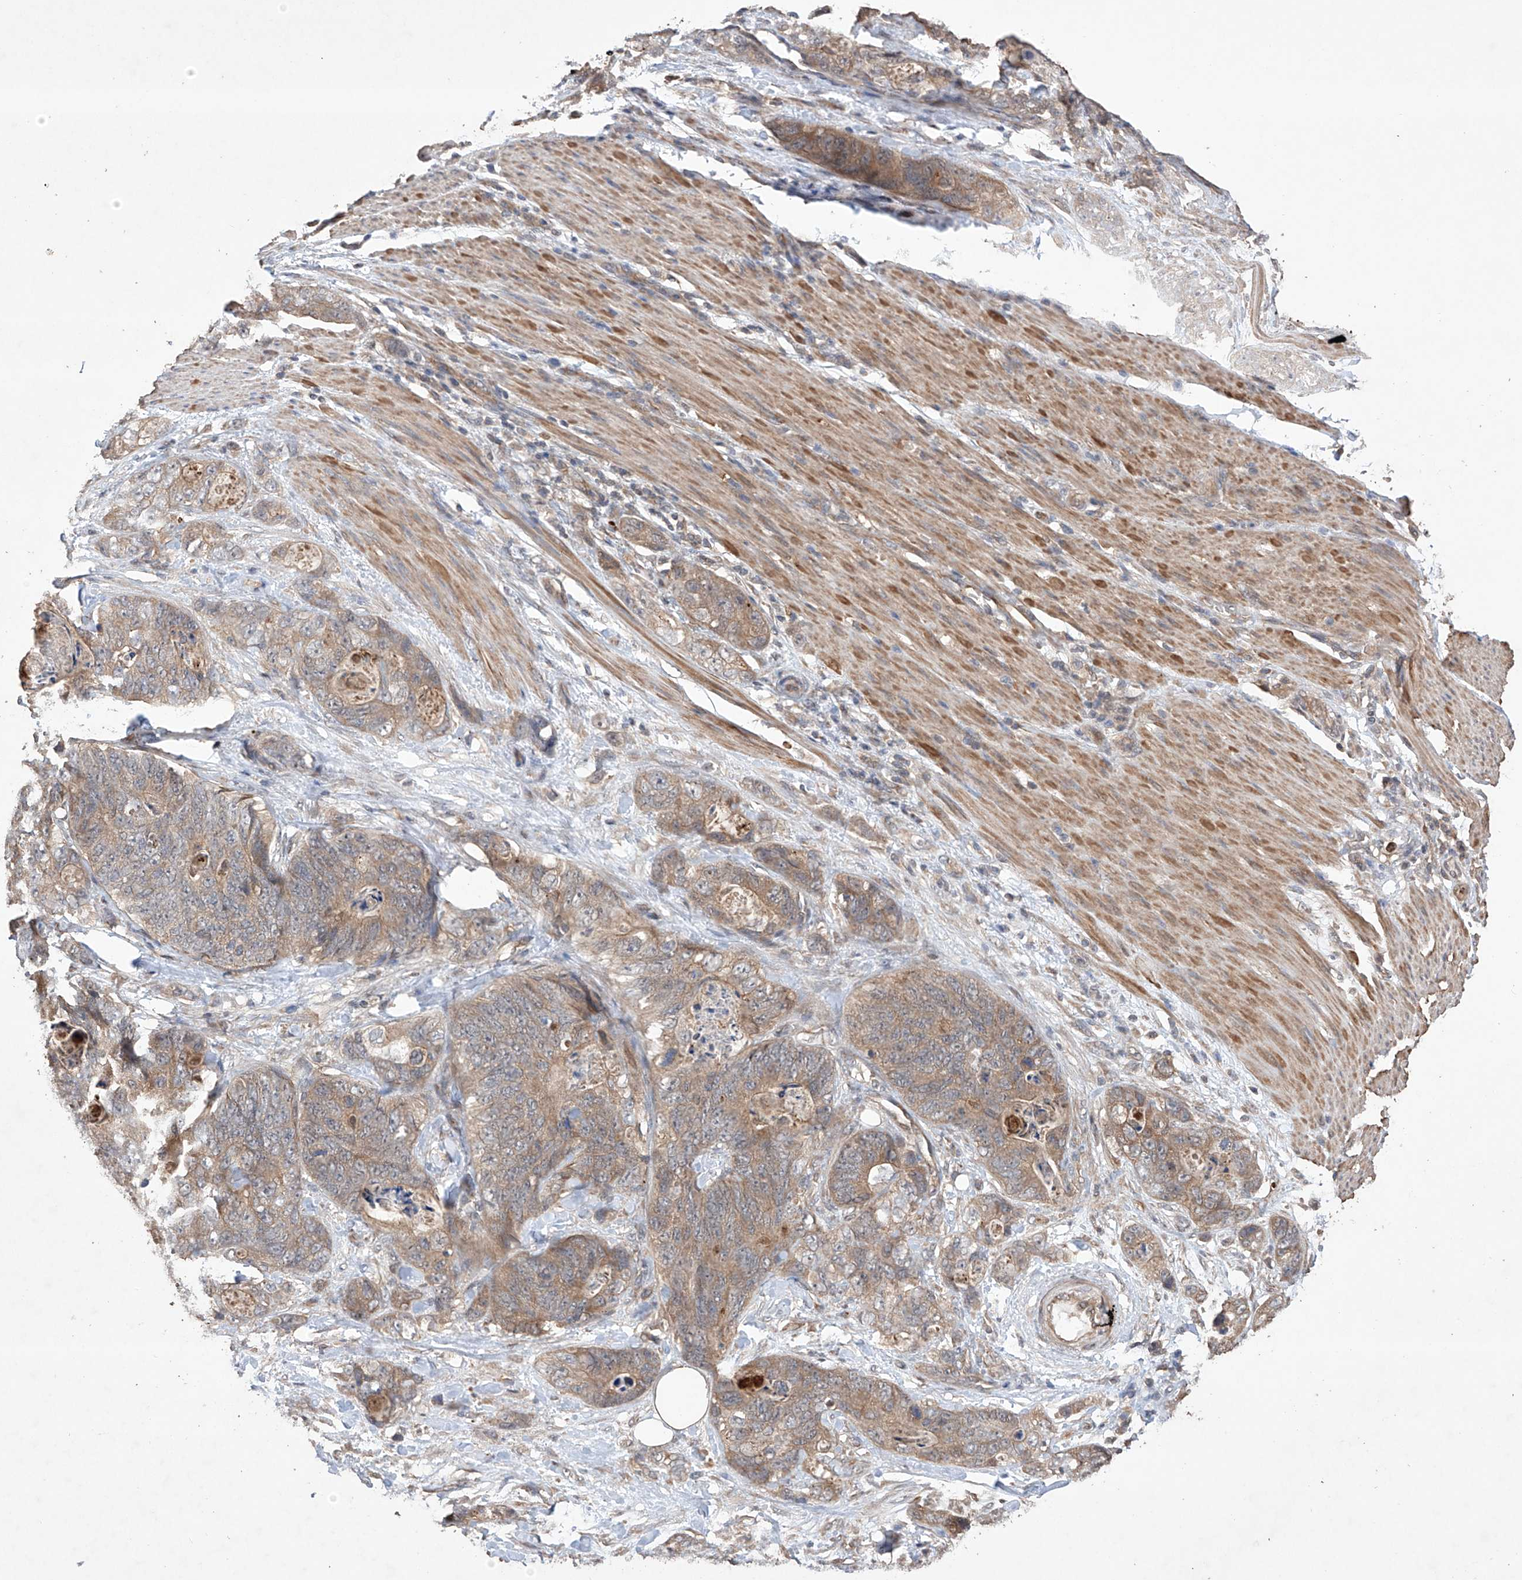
{"staining": {"intensity": "moderate", "quantity": ">75%", "location": "cytoplasmic/membranous"}, "tissue": "stomach cancer", "cell_type": "Tumor cells", "image_type": "cancer", "snomed": [{"axis": "morphology", "description": "Normal tissue, NOS"}, {"axis": "morphology", "description": "Adenocarcinoma, NOS"}, {"axis": "topography", "description": "Stomach"}], "caption": "The image reveals immunohistochemical staining of stomach adenocarcinoma. There is moderate cytoplasmic/membranous expression is seen in approximately >75% of tumor cells.", "gene": "LURAP1", "patient": {"sex": "female", "age": 89}}